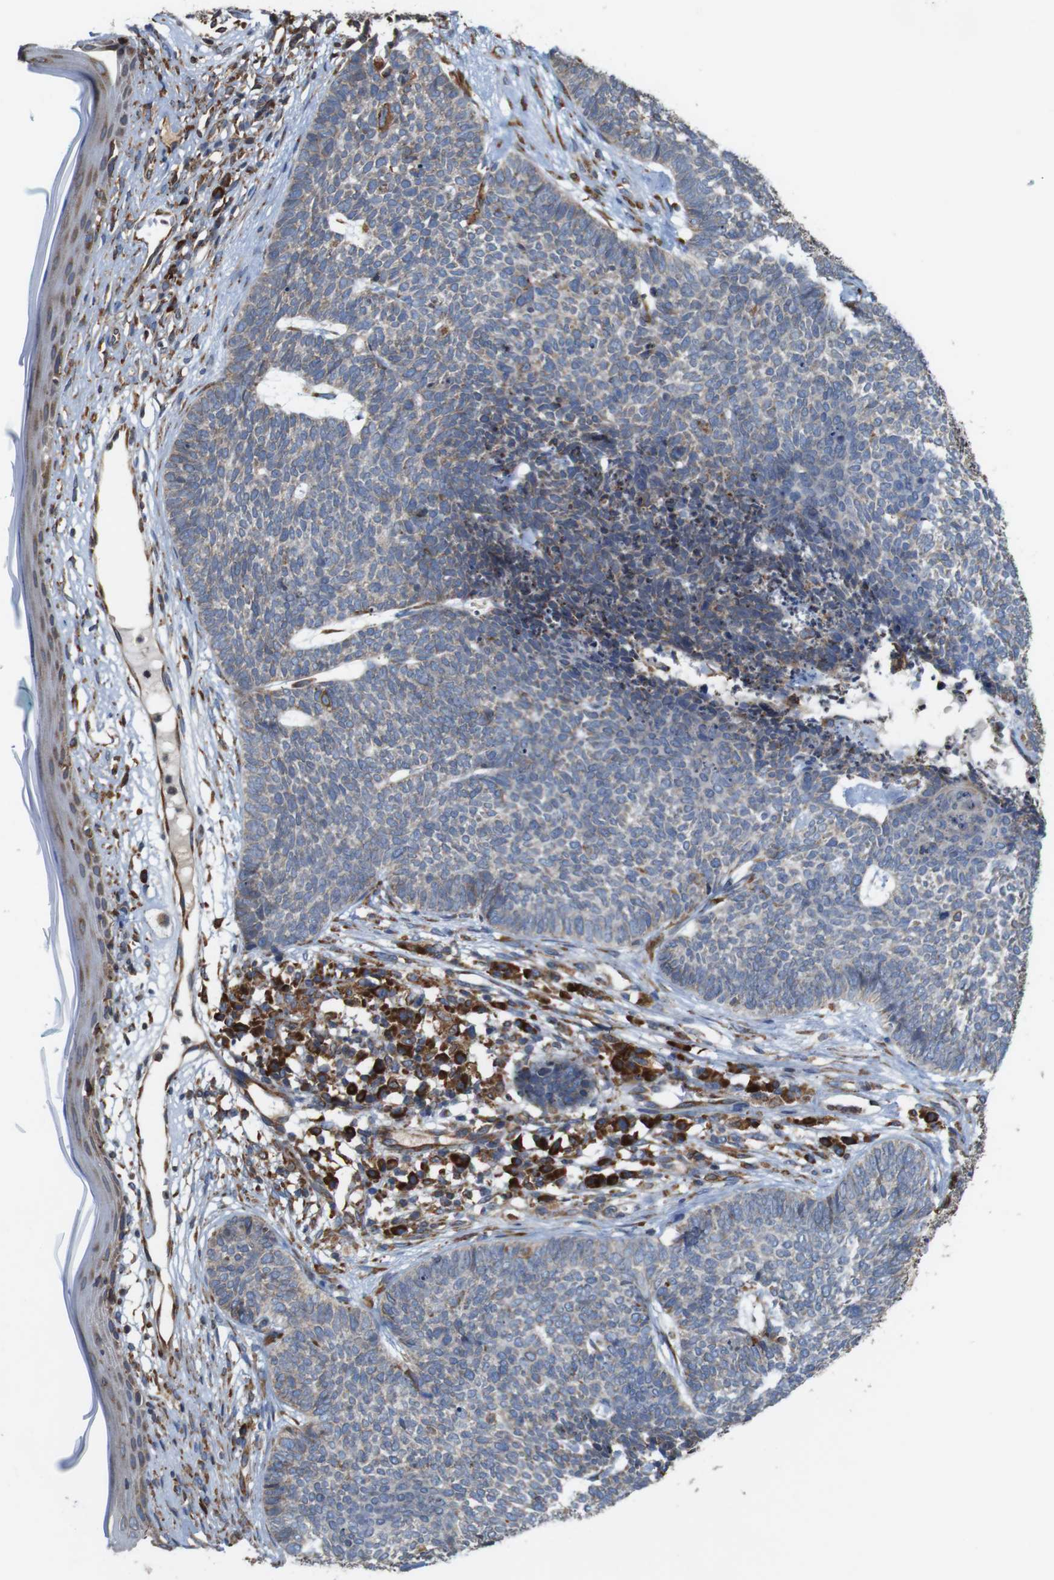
{"staining": {"intensity": "weak", "quantity": "<25%", "location": "cytoplasmic/membranous"}, "tissue": "skin cancer", "cell_type": "Tumor cells", "image_type": "cancer", "snomed": [{"axis": "morphology", "description": "Basal cell carcinoma"}, {"axis": "topography", "description": "Skin"}], "caption": "This is a photomicrograph of IHC staining of skin basal cell carcinoma, which shows no expression in tumor cells.", "gene": "UGGT1", "patient": {"sex": "female", "age": 84}}